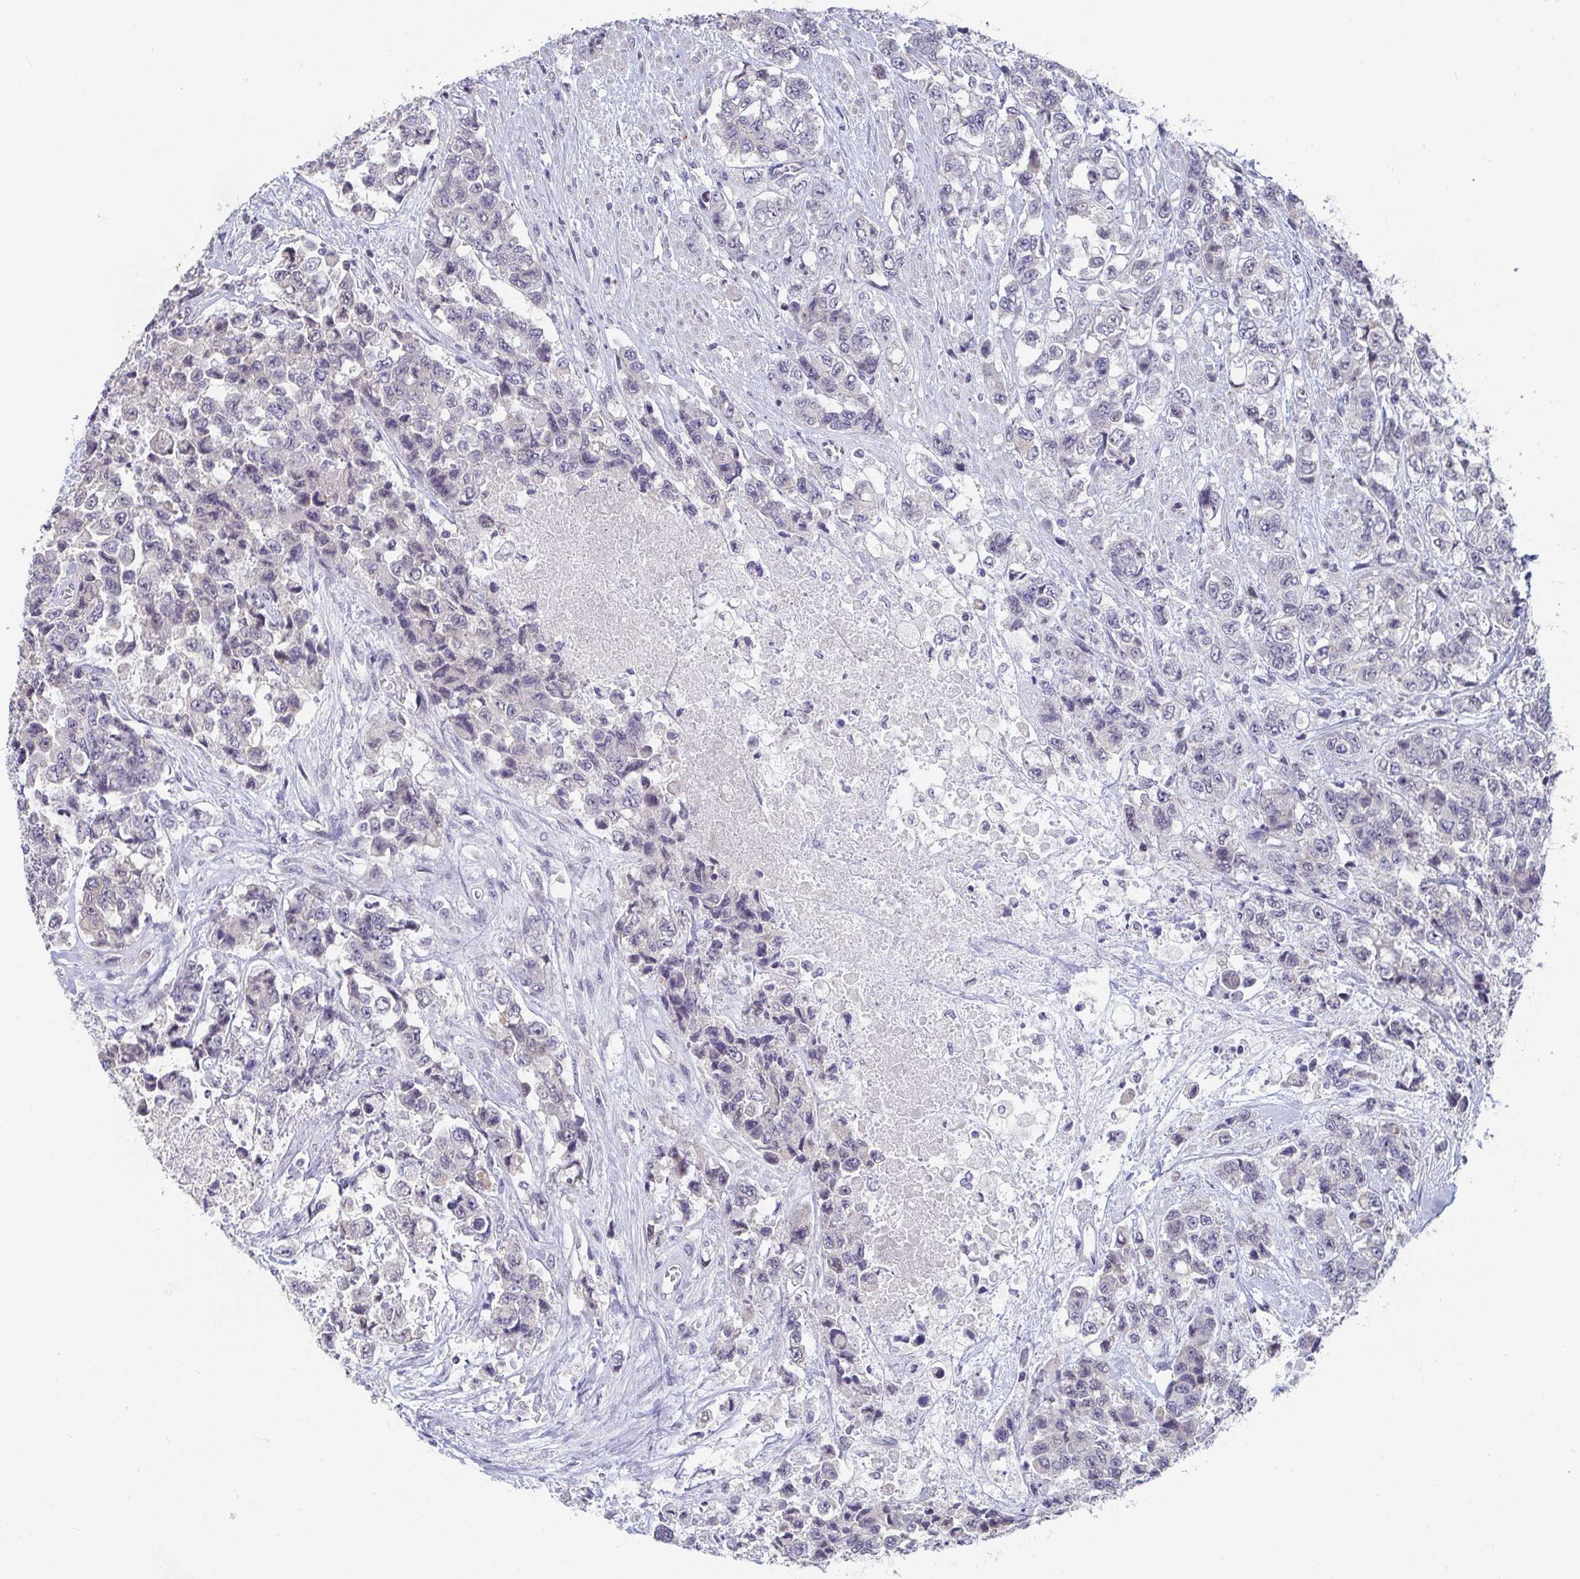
{"staining": {"intensity": "negative", "quantity": "none", "location": "none"}, "tissue": "urothelial cancer", "cell_type": "Tumor cells", "image_type": "cancer", "snomed": [{"axis": "morphology", "description": "Urothelial carcinoma, High grade"}, {"axis": "topography", "description": "Urinary bladder"}], "caption": "Immunohistochemistry (IHC) image of neoplastic tissue: human urothelial cancer stained with DAB displays no significant protein staining in tumor cells.", "gene": "FAM156B", "patient": {"sex": "female", "age": 78}}